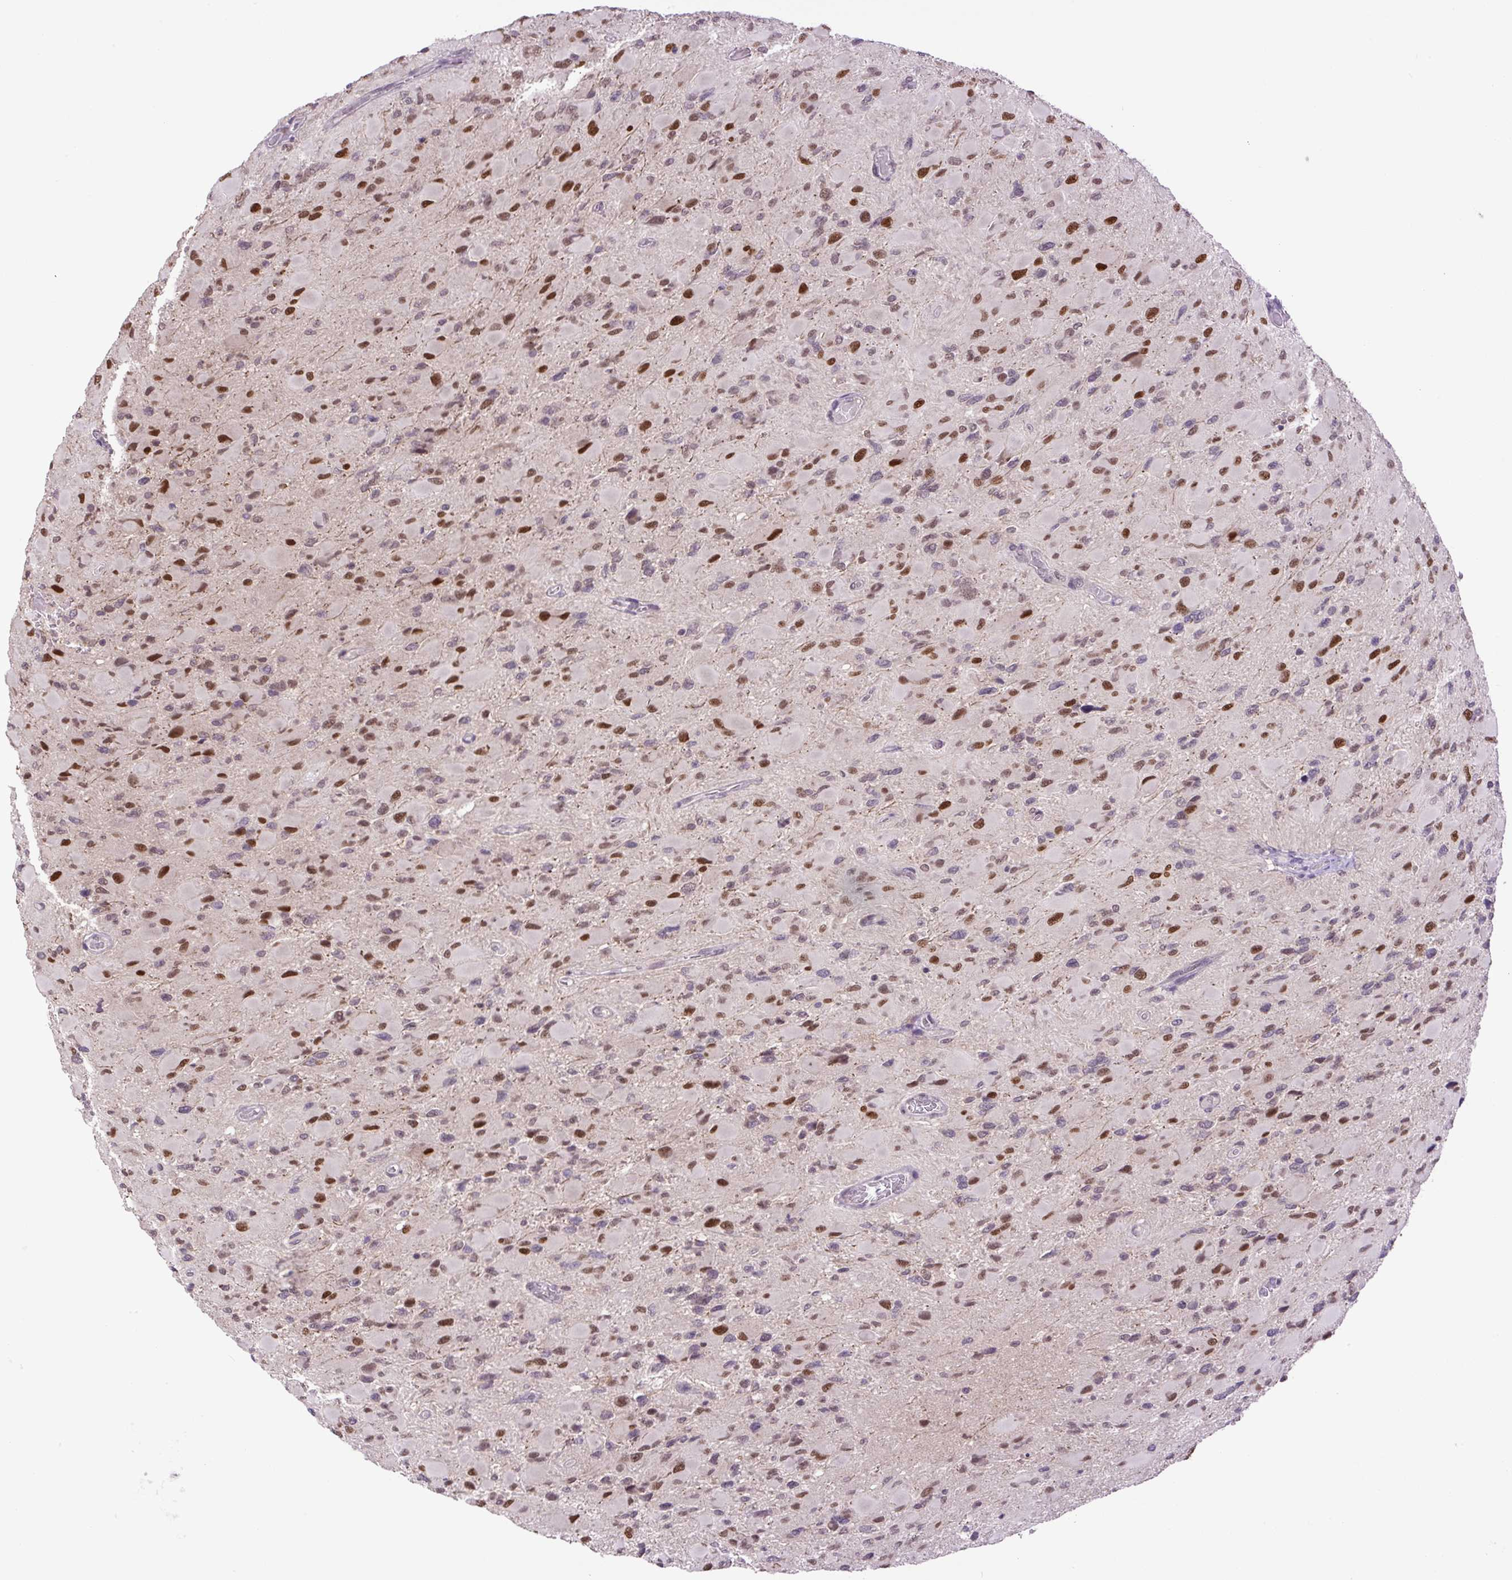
{"staining": {"intensity": "strong", "quantity": ">75%", "location": "nuclear"}, "tissue": "glioma", "cell_type": "Tumor cells", "image_type": "cancer", "snomed": [{"axis": "morphology", "description": "Glioma, malignant, High grade"}, {"axis": "topography", "description": "Cerebral cortex"}], "caption": "Immunohistochemical staining of high-grade glioma (malignant) demonstrates high levels of strong nuclear protein staining in about >75% of tumor cells. (DAB = brown stain, brightfield microscopy at high magnification).", "gene": "KPNA1", "patient": {"sex": "female", "age": 36}}